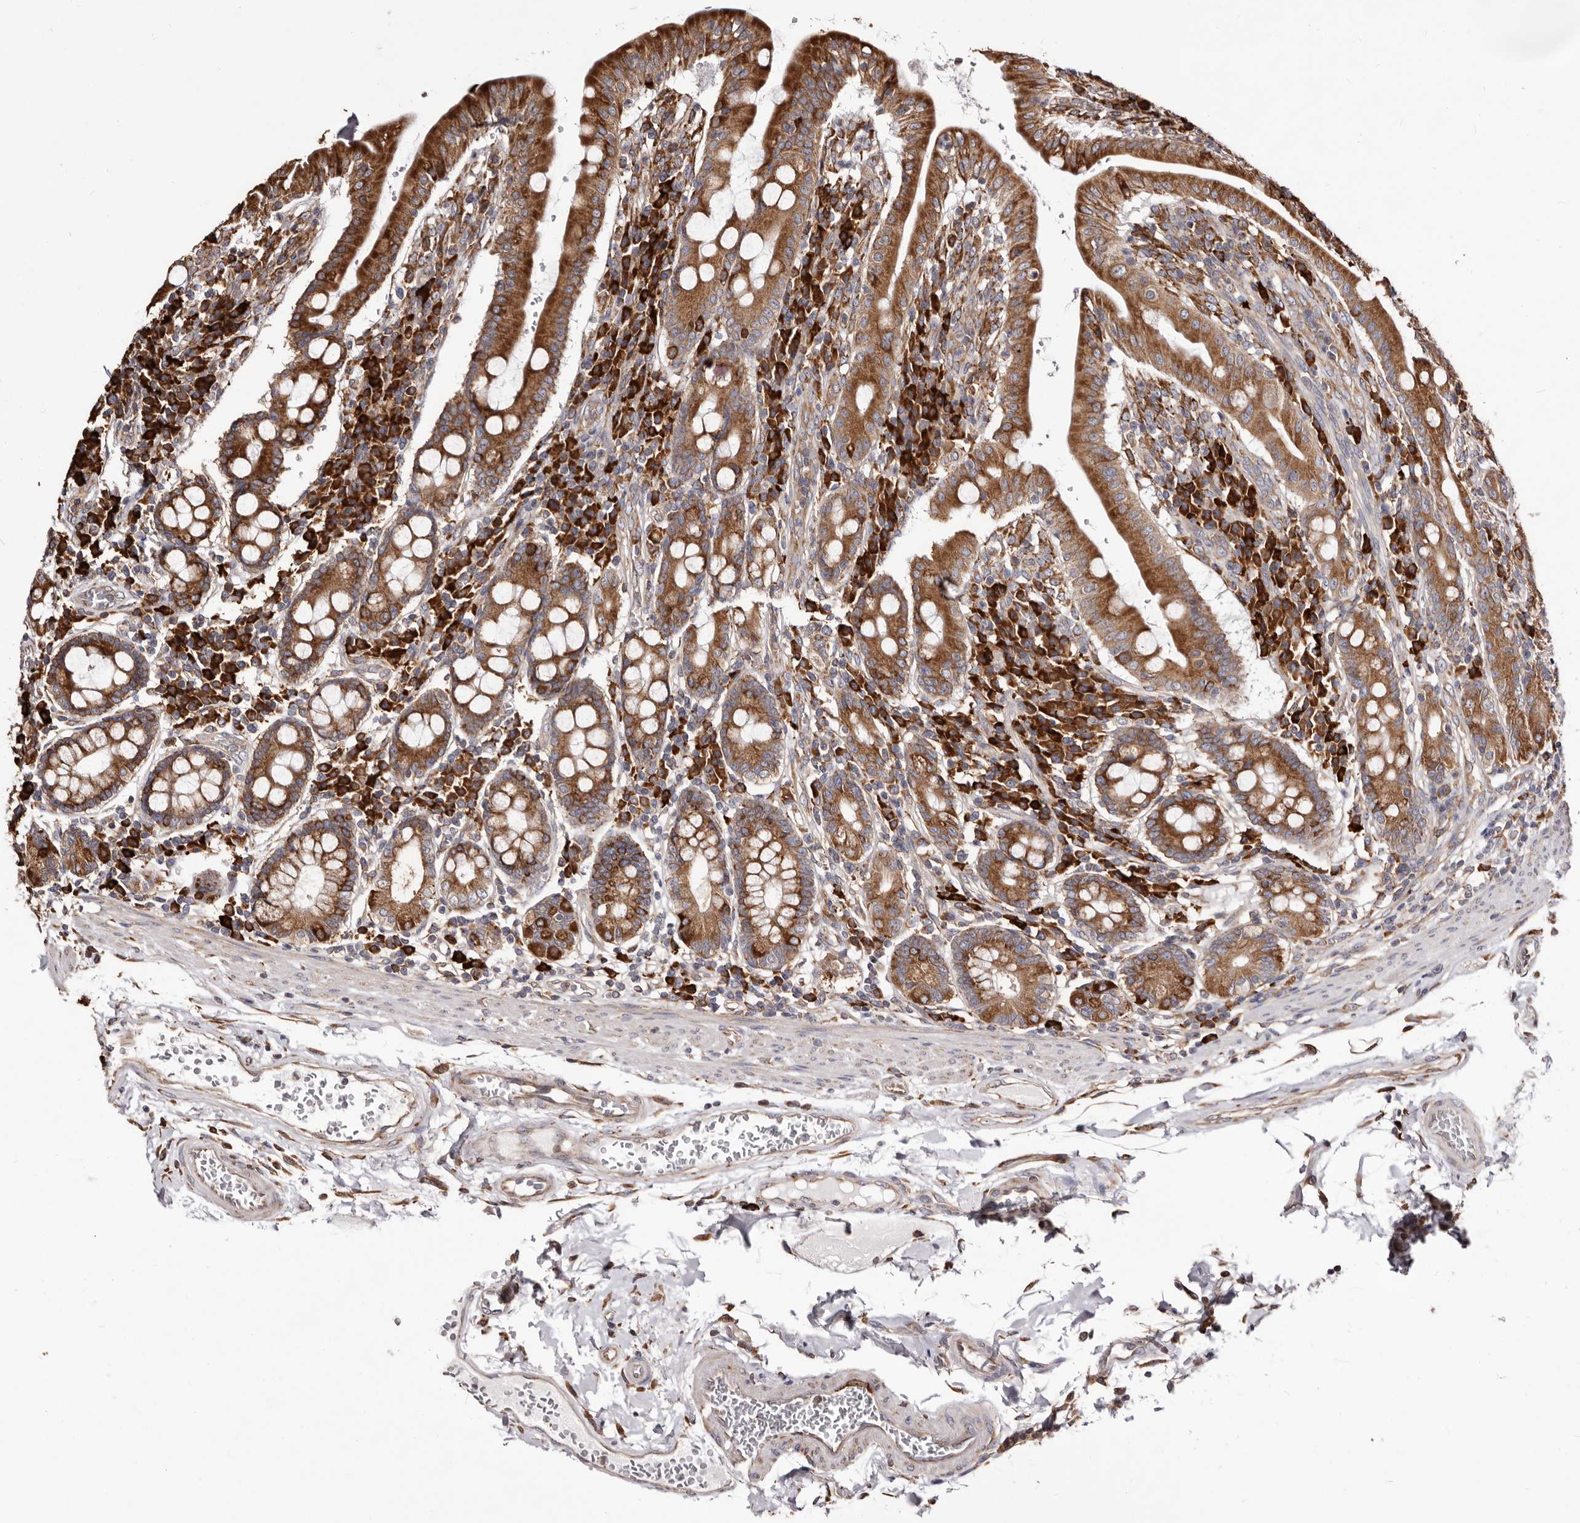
{"staining": {"intensity": "strong", "quantity": ">75%", "location": "cytoplasmic/membranous"}, "tissue": "duodenum", "cell_type": "Glandular cells", "image_type": "normal", "snomed": [{"axis": "morphology", "description": "Normal tissue, NOS"}, {"axis": "morphology", "description": "Adenocarcinoma, NOS"}, {"axis": "topography", "description": "Pancreas"}, {"axis": "topography", "description": "Duodenum"}], "caption": "Protein expression analysis of benign human duodenum reveals strong cytoplasmic/membranous positivity in approximately >75% of glandular cells. Immunohistochemistry stains the protein in brown and the nuclei are stained blue.", "gene": "ACBD6", "patient": {"sex": "male", "age": 50}}